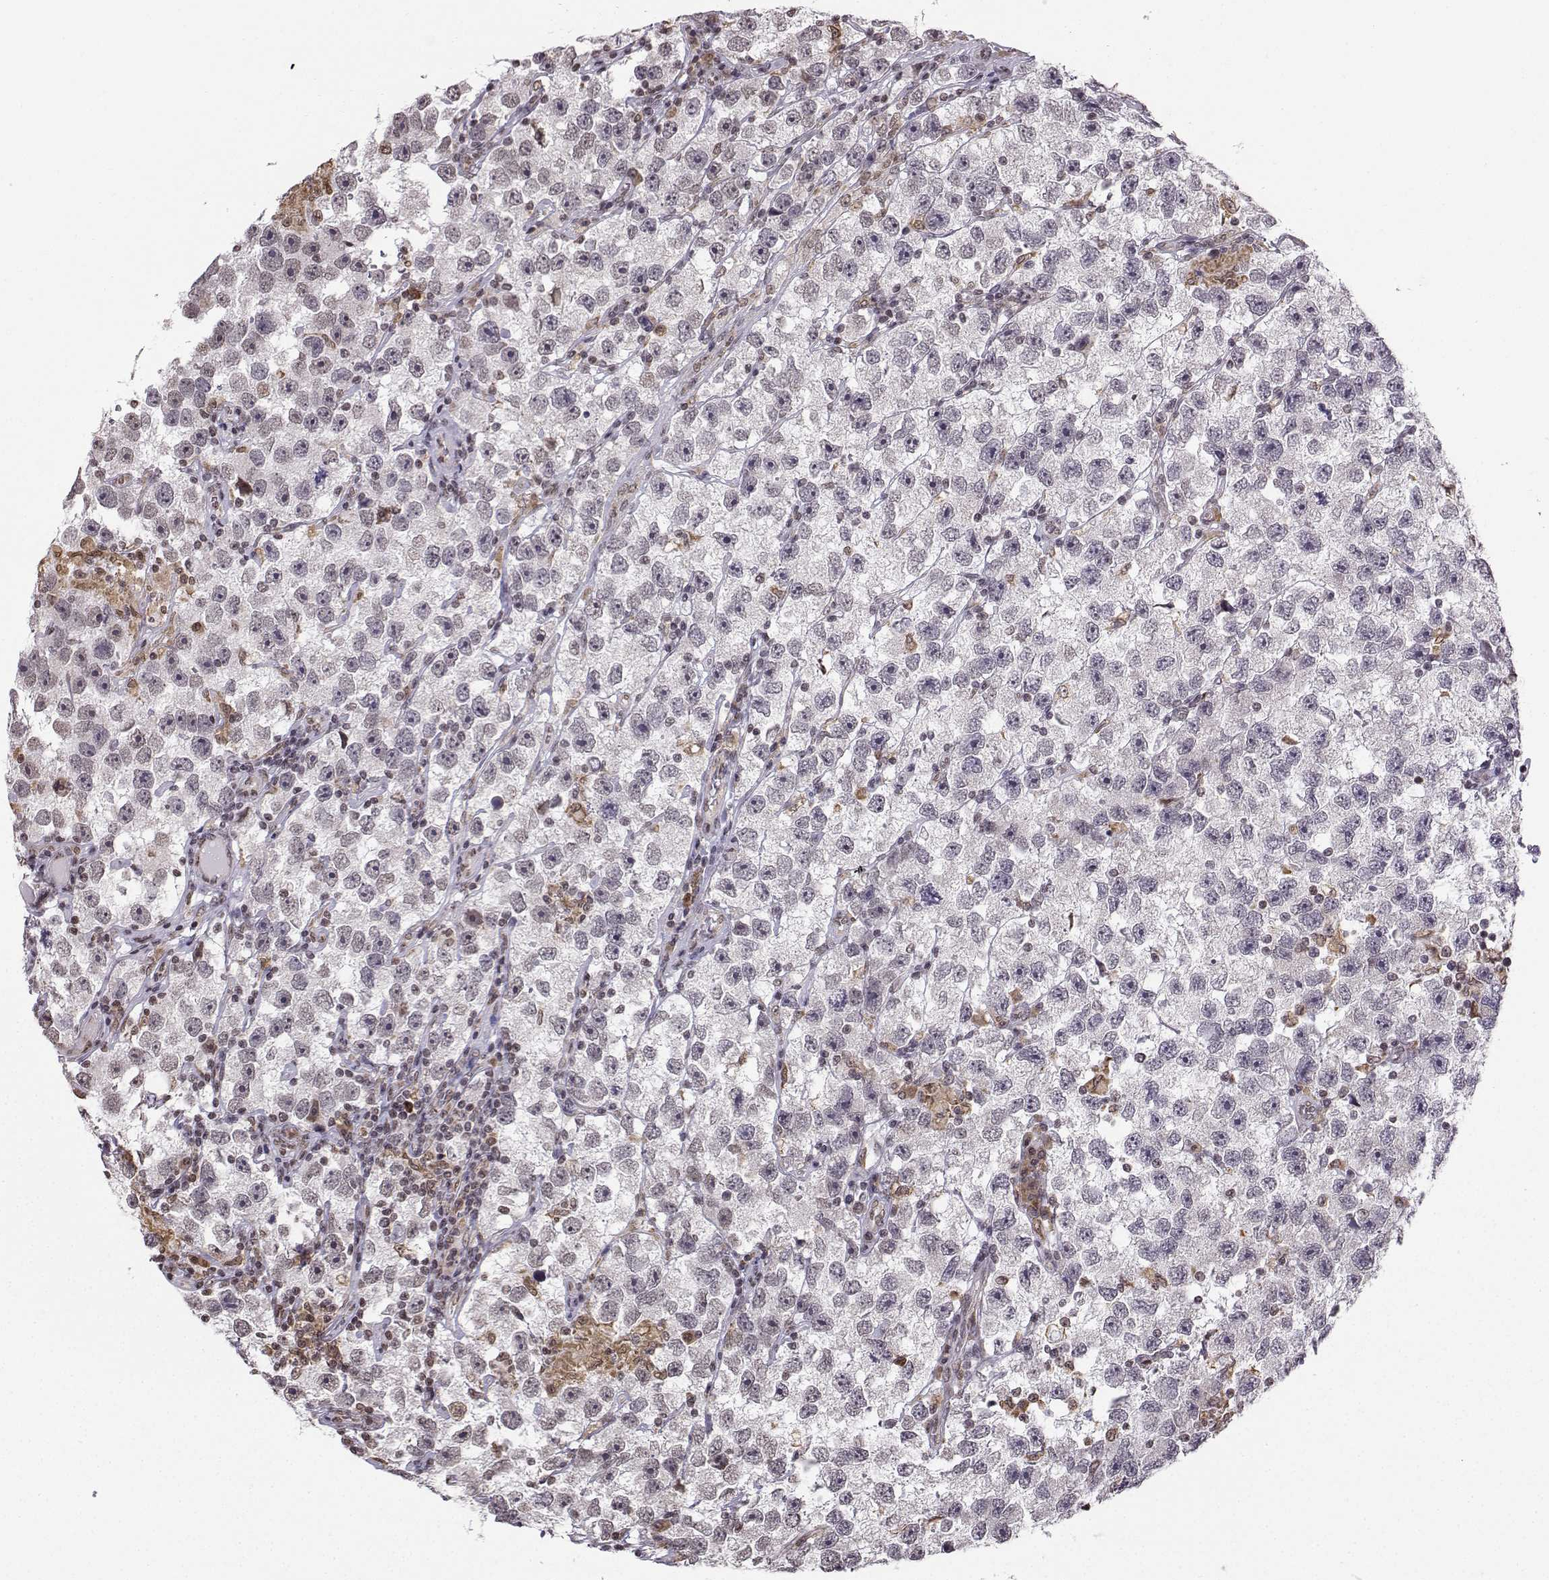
{"staining": {"intensity": "negative", "quantity": "none", "location": "none"}, "tissue": "testis cancer", "cell_type": "Tumor cells", "image_type": "cancer", "snomed": [{"axis": "morphology", "description": "Seminoma, NOS"}, {"axis": "topography", "description": "Testis"}], "caption": "Protein analysis of testis cancer reveals no significant expression in tumor cells. The staining was performed using DAB (3,3'-diaminobenzidine) to visualize the protein expression in brown, while the nuclei were stained in blue with hematoxylin (Magnification: 20x).", "gene": "EZH1", "patient": {"sex": "male", "age": 26}}